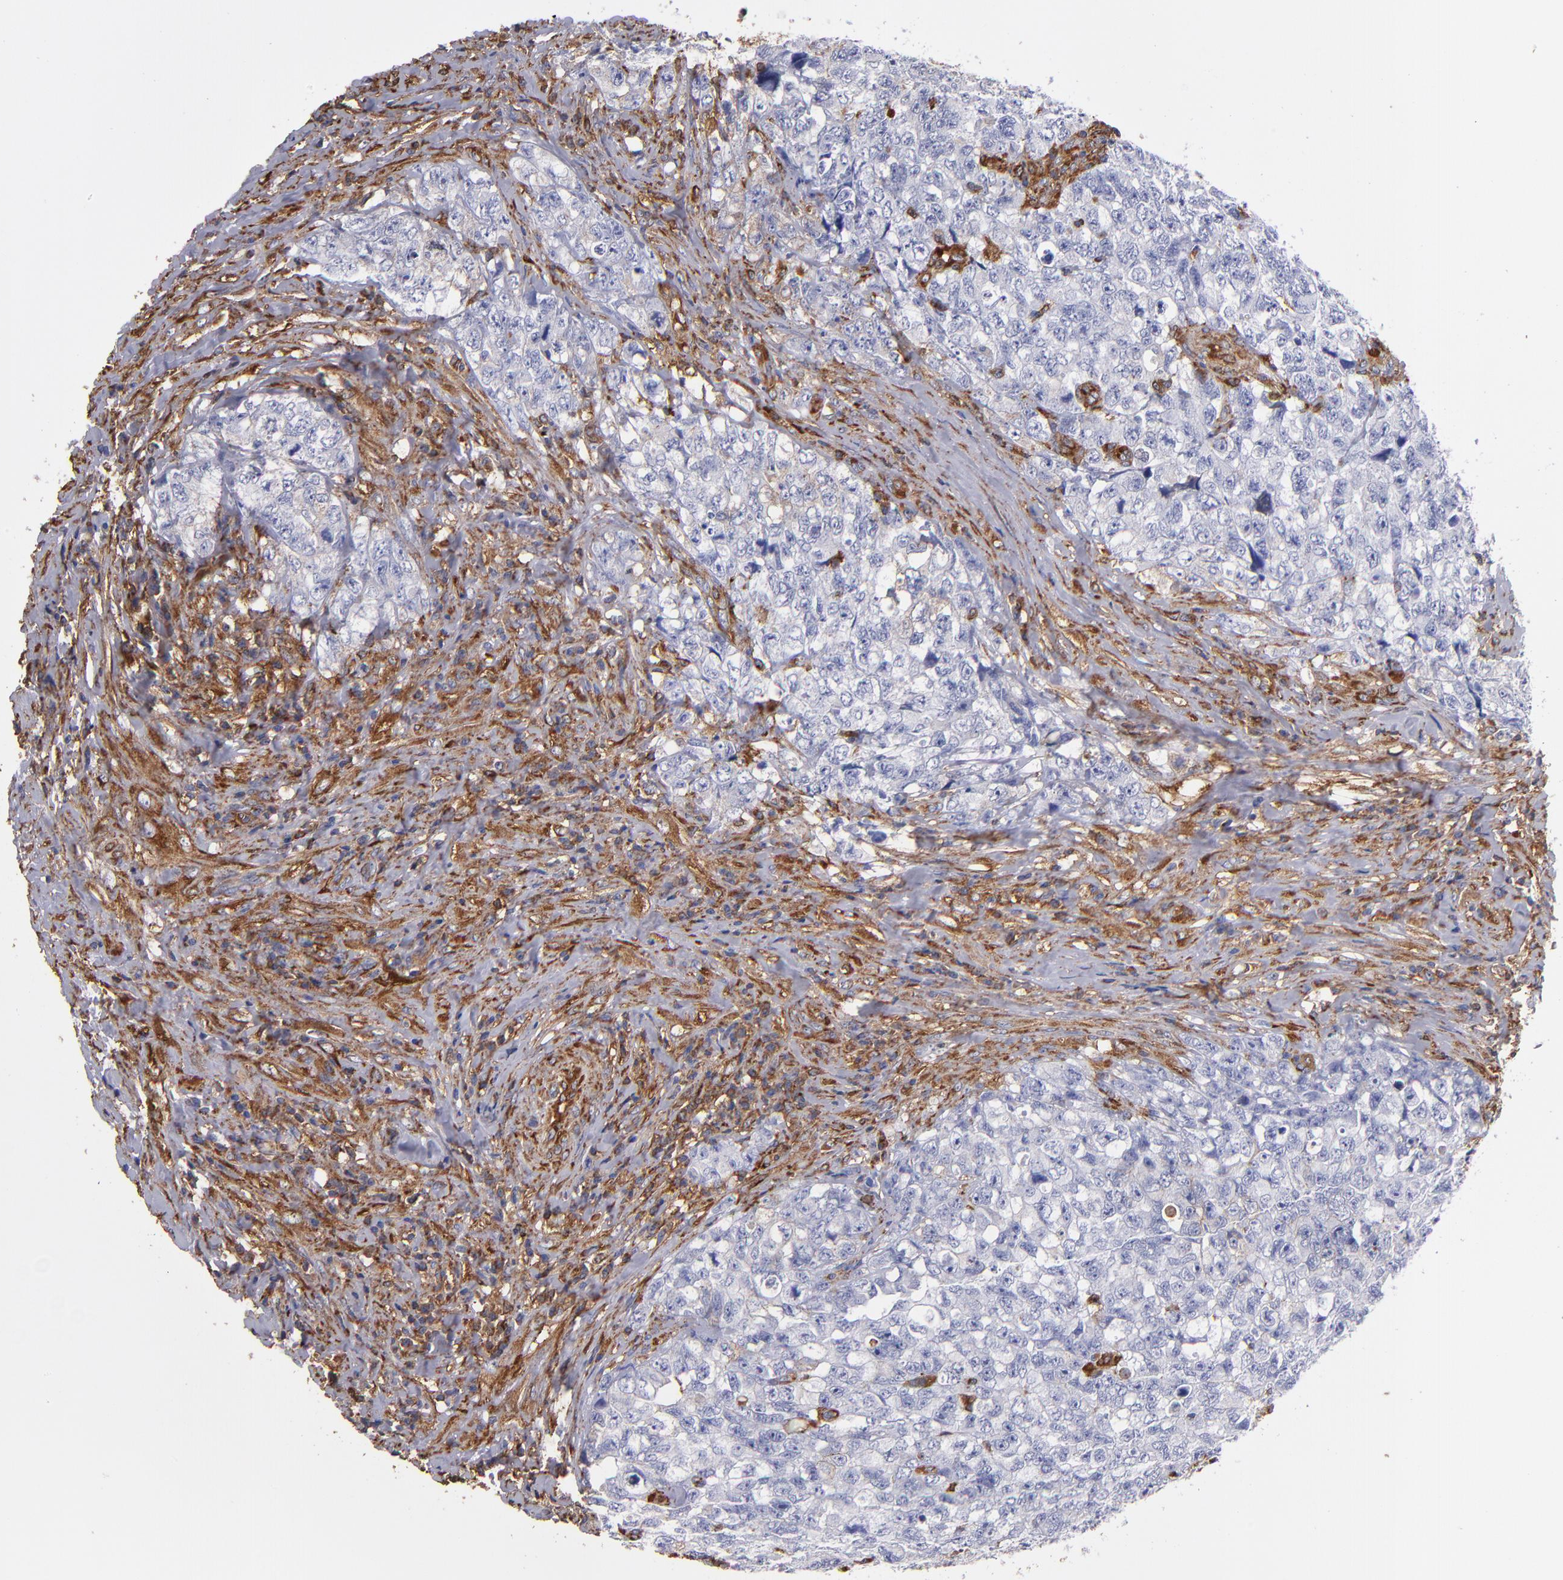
{"staining": {"intensity": "negative", "quantity": "none", "location": "none"}, "tissue": "testis cancer", "cell_type": "Tumor cells", "image_type": "cancer", "snomed": [{"axis": "morphology", "description": "Carcinoma, Embryonal, NOS"}, {"axis": "topography", "description": "Testis"}], "caption": "IHC photomicrograph of testis embryonal carcinoma stained for a protein (brown), which exhibits no positivity in tumor cells. (Brightfield microscopy of DAB (3,3'-diaminobenzidine) IHC at high magnification).", "gene": "MVP", "patient": {"sex": "male", "age": 31}}